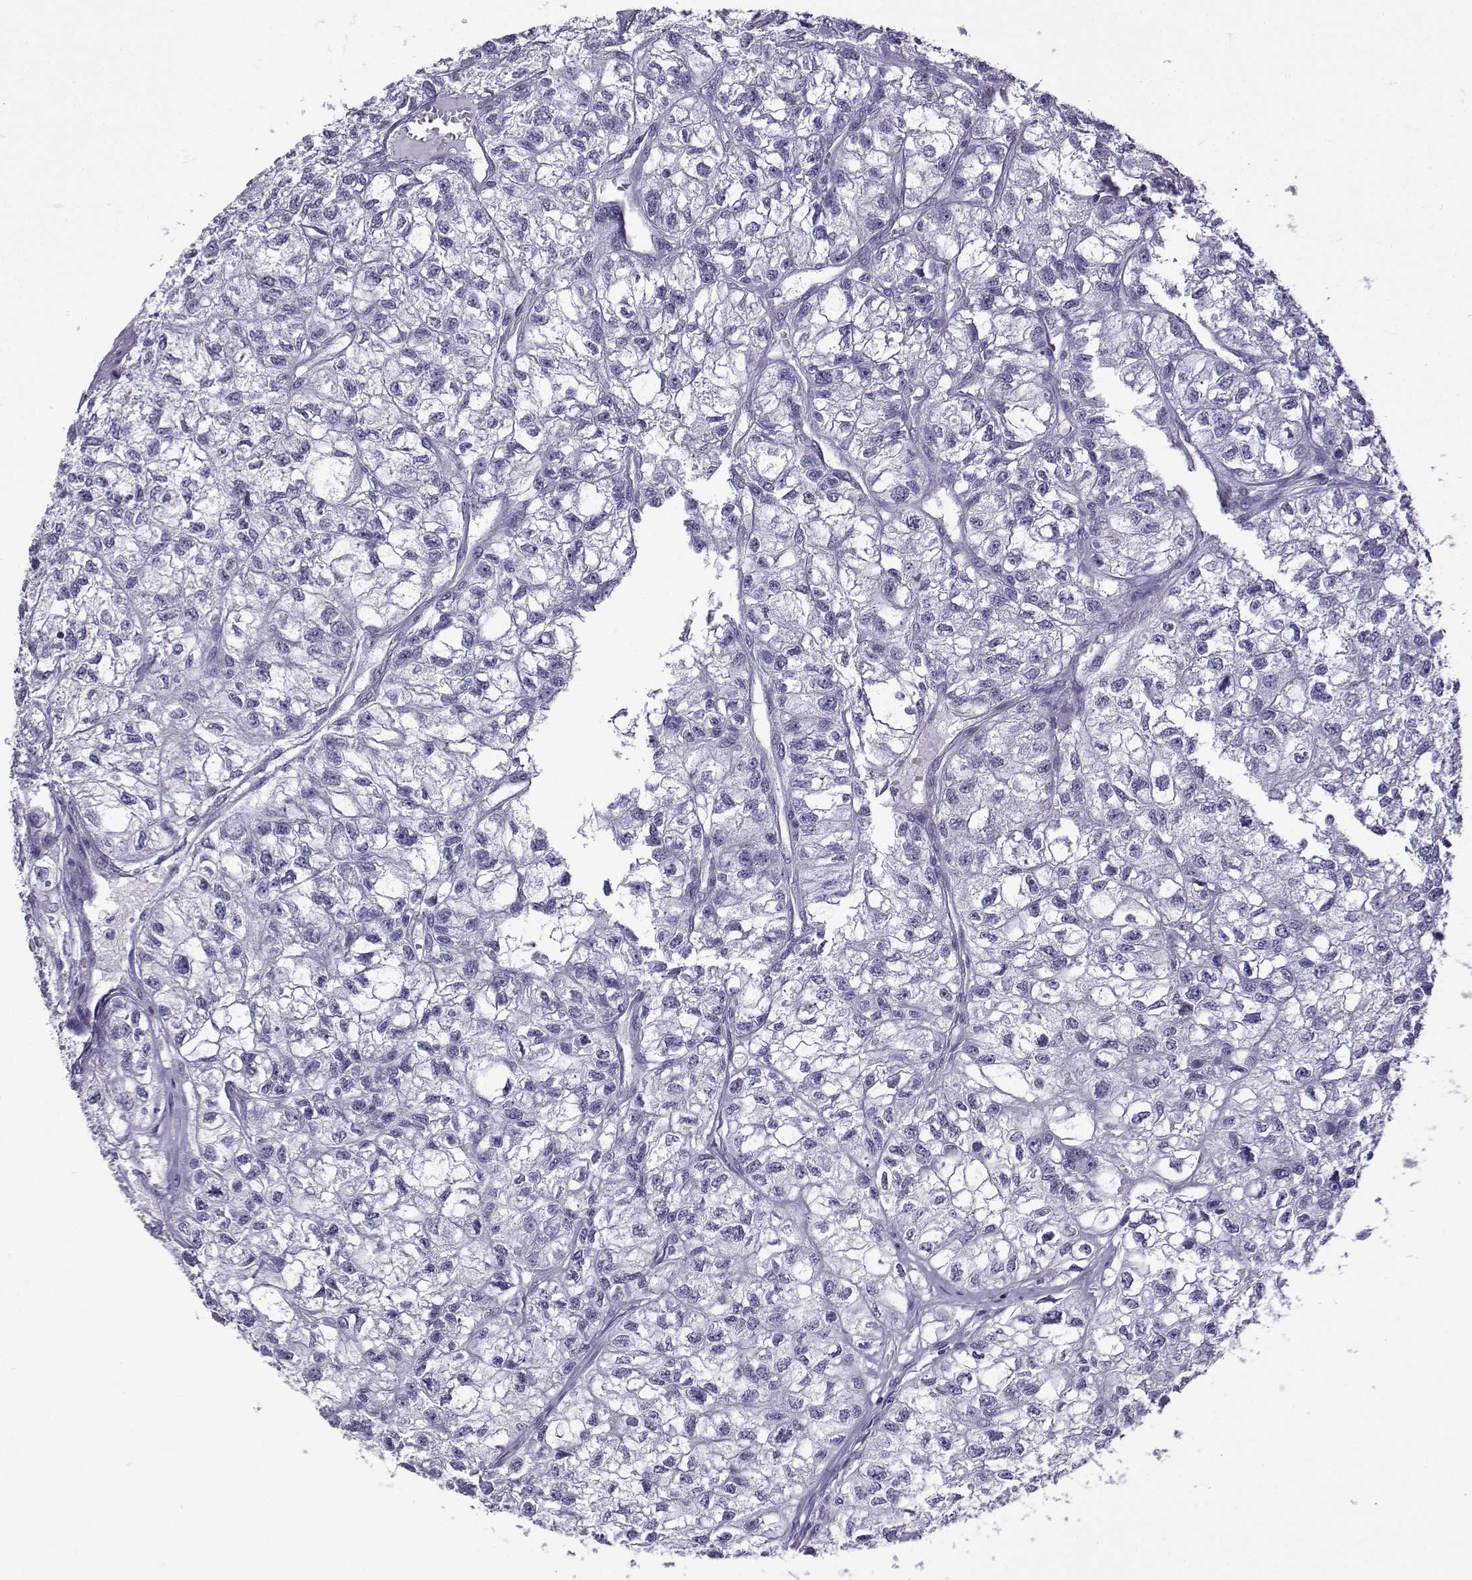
{"staining": {"intensity": "negative", "quantity": "none", "location": "none"}, "tissue": "renal cancer", "cell_type": "Tumor cells", "image_type": "cancer", "snomed": [{"axis": "morphology", "description": "Adenocarcinoma, NOS"}, {"axis": "topography", "description": "Kidney"}], "caption": "Renal cancer (adenocarcinoma) was stained to show a protein in brown. There is no significant expression in tumor cells.", "gene": "ACRBP", "patient": {"sex": "male", "age": 56}}